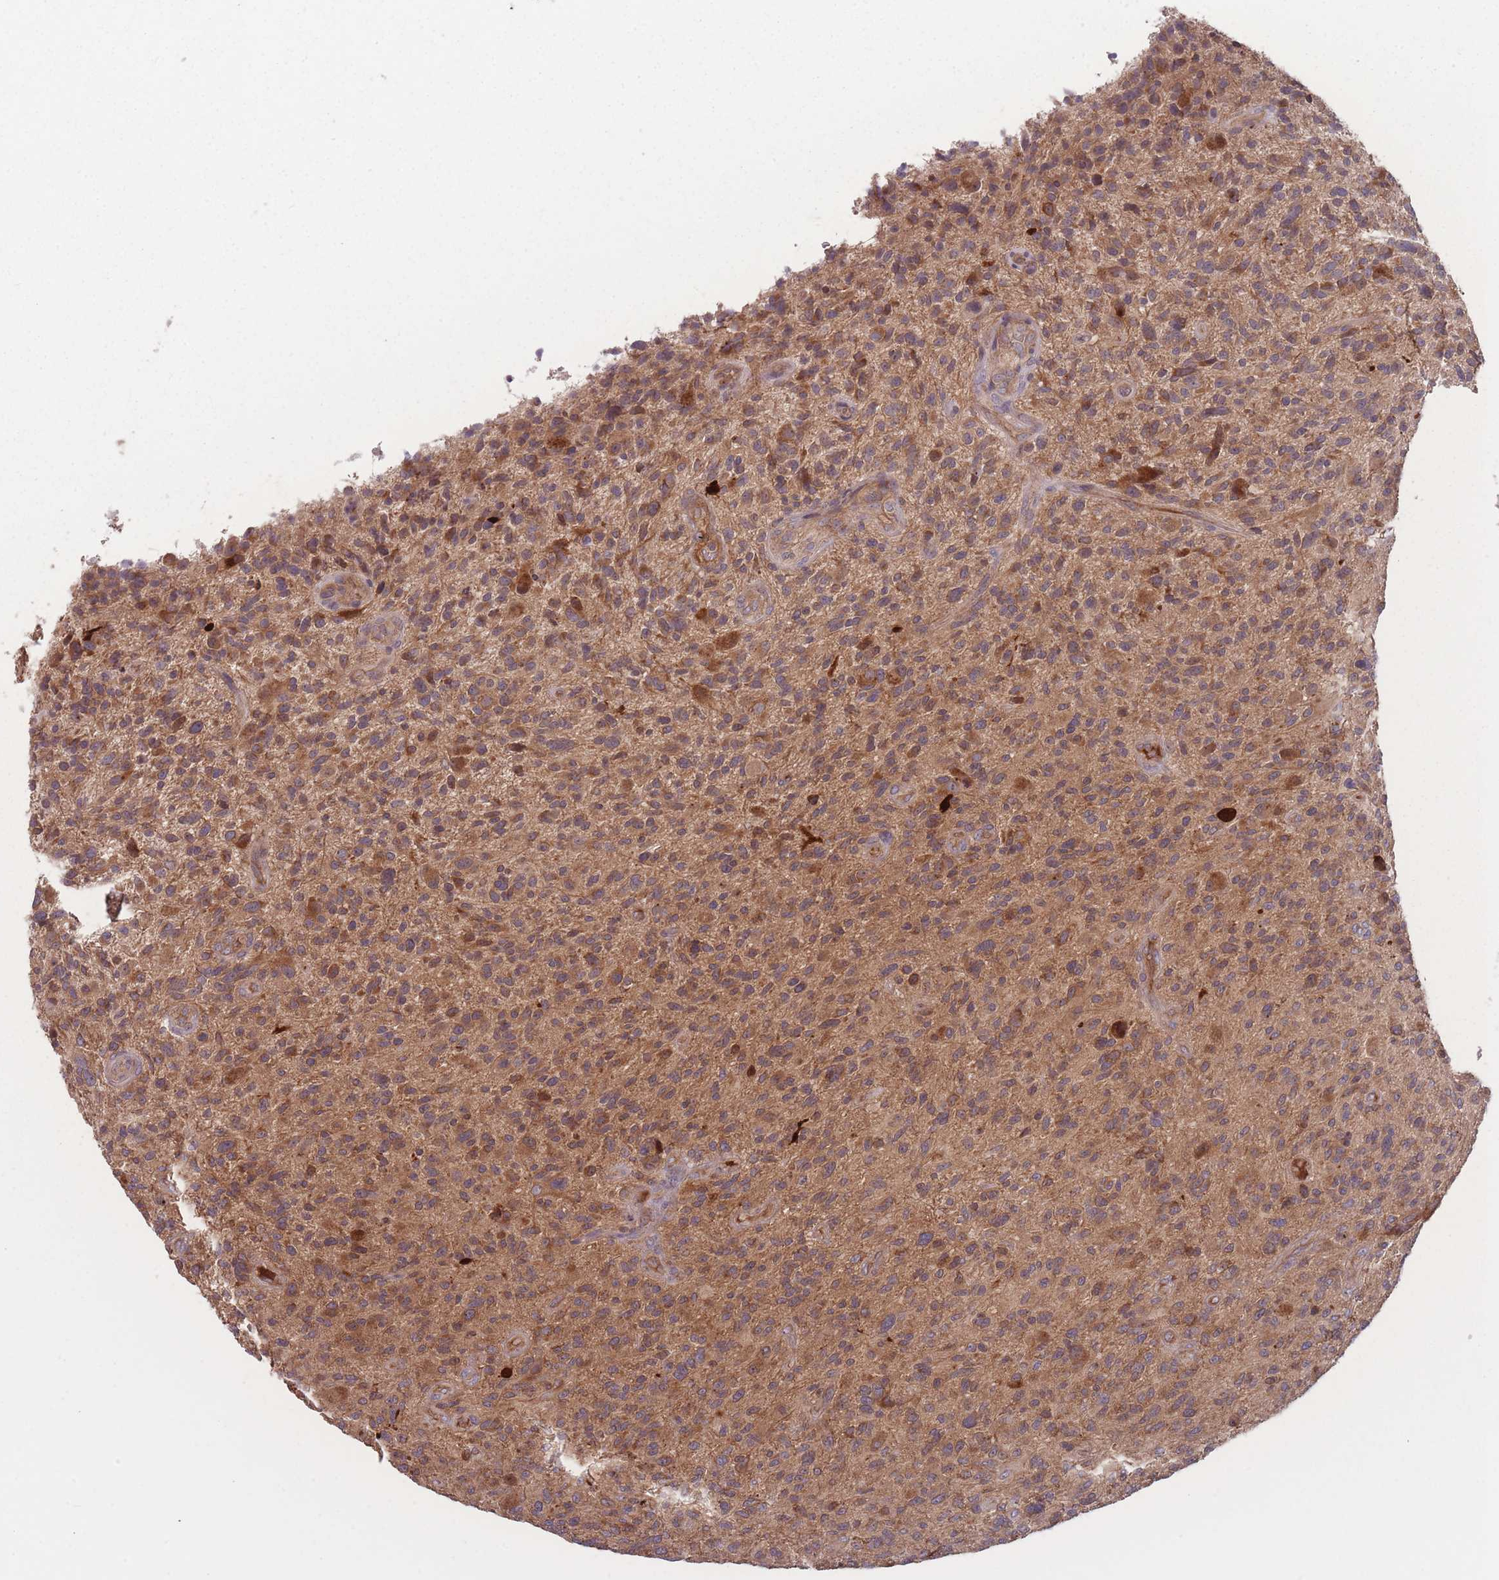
{"staining": {"intensity": "moderate", "quantity": ">75%", "location": "cytoplasmic/membranous"}, "tissue": "glioma", "cell_type": "Tumor cells", "image_type": "cancer", "snomed": [{"axis": "morphology", "description": "Glioma, malignant, High grade"}, {"axis": "topography", "description": "Brain"}], "caption": "Human glioma stained for a protein (brown) reveals moderate cytoplasmic/membranous positive expression in approximately >75% of tumor cells.", "gene": "ATP5MG", "patient": {"sex": "male", "age": 47}}